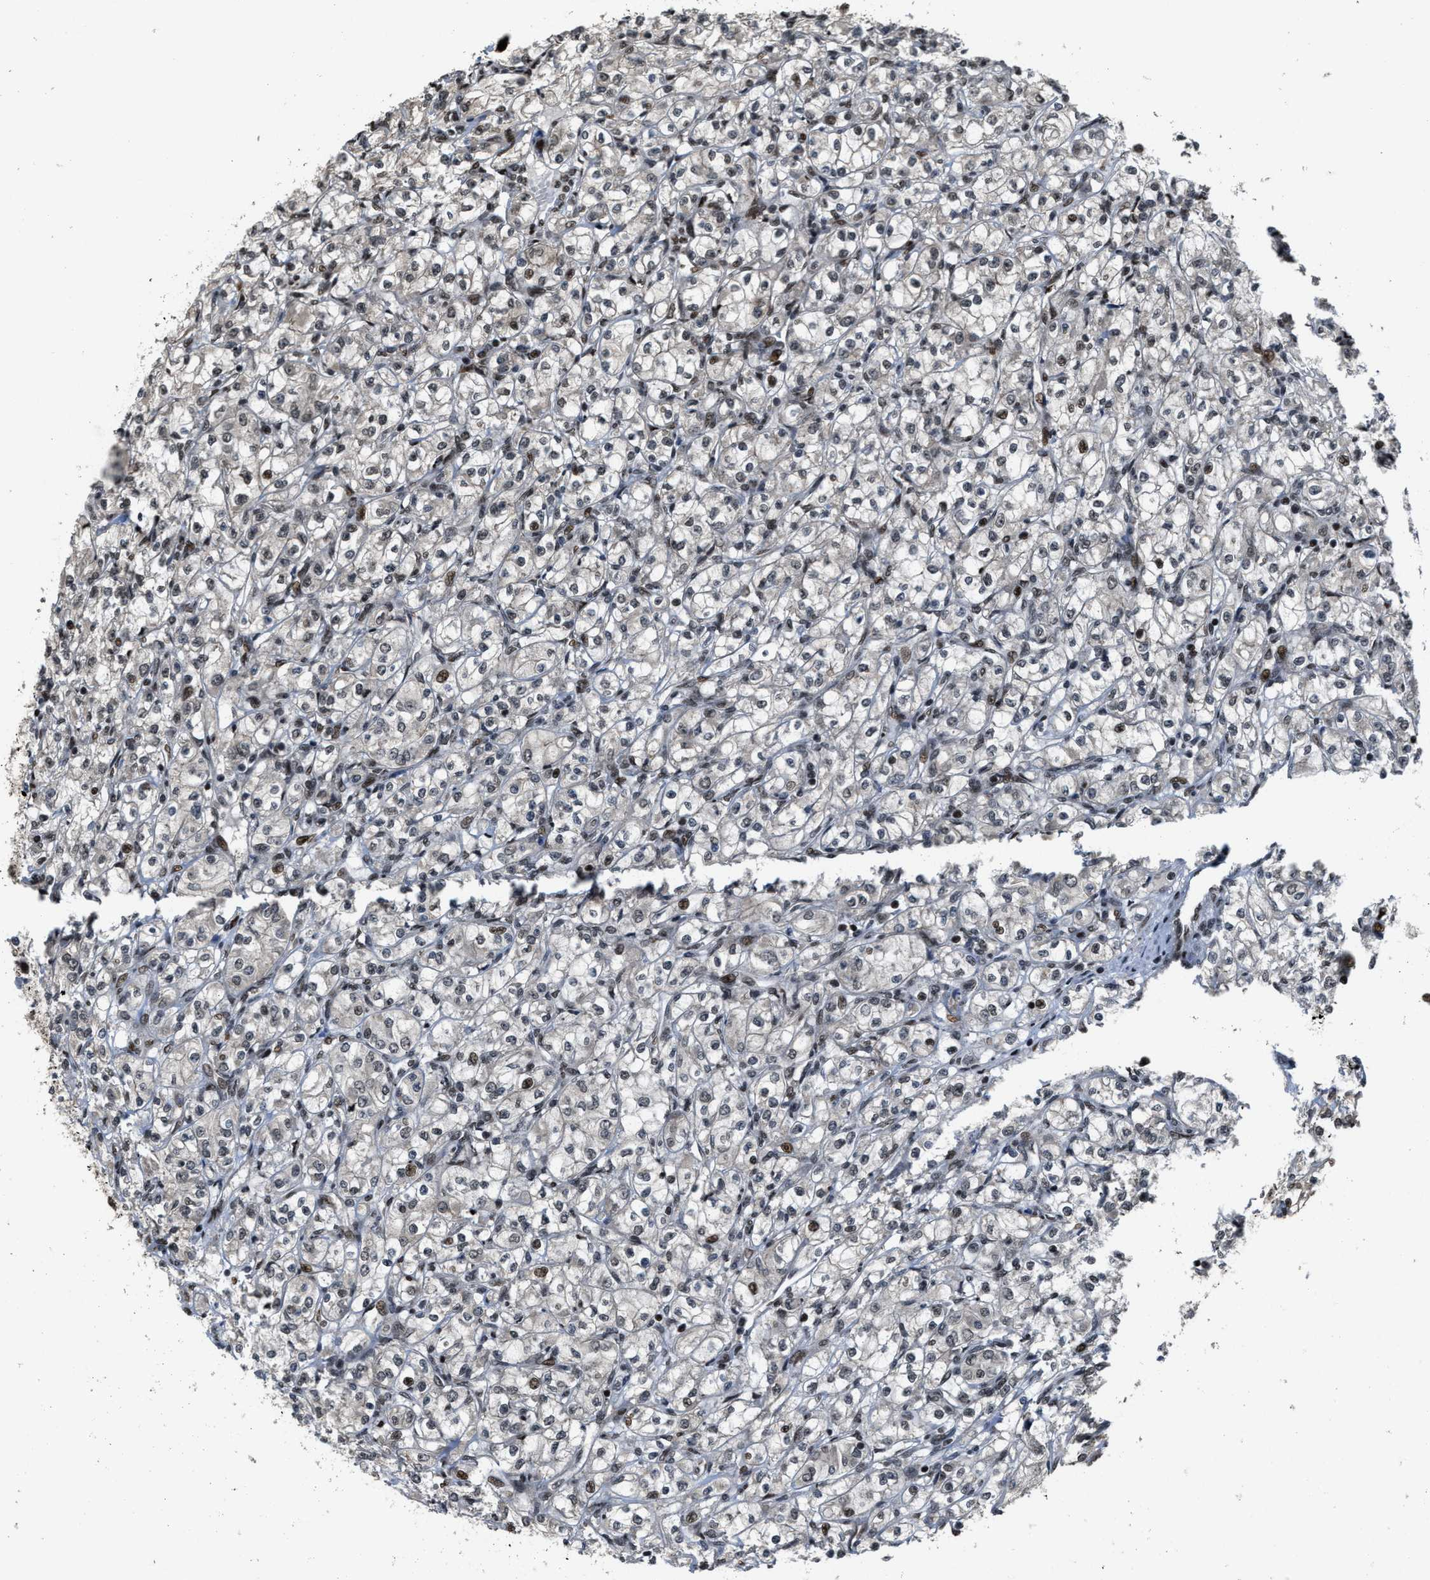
{"staining": {"intensity": "moderate", "quantity": "<25%", "location": "nuclear"}, "tissue": "renal cancer", "cell_type": "Tumor cells", "image_type": "cancer", "snomed": [{"axis": "morphology", "description": "Adenocarcinoma, NOS"}, {"axis": "topography", "description": "Kidney"}], "caption": "Moderate nuclear staining is seen in about <25% of tumor cells in renal adenocarcinoma.", "gene": "SERTAD2", "patient": {"sex": "male", "age": 77}}